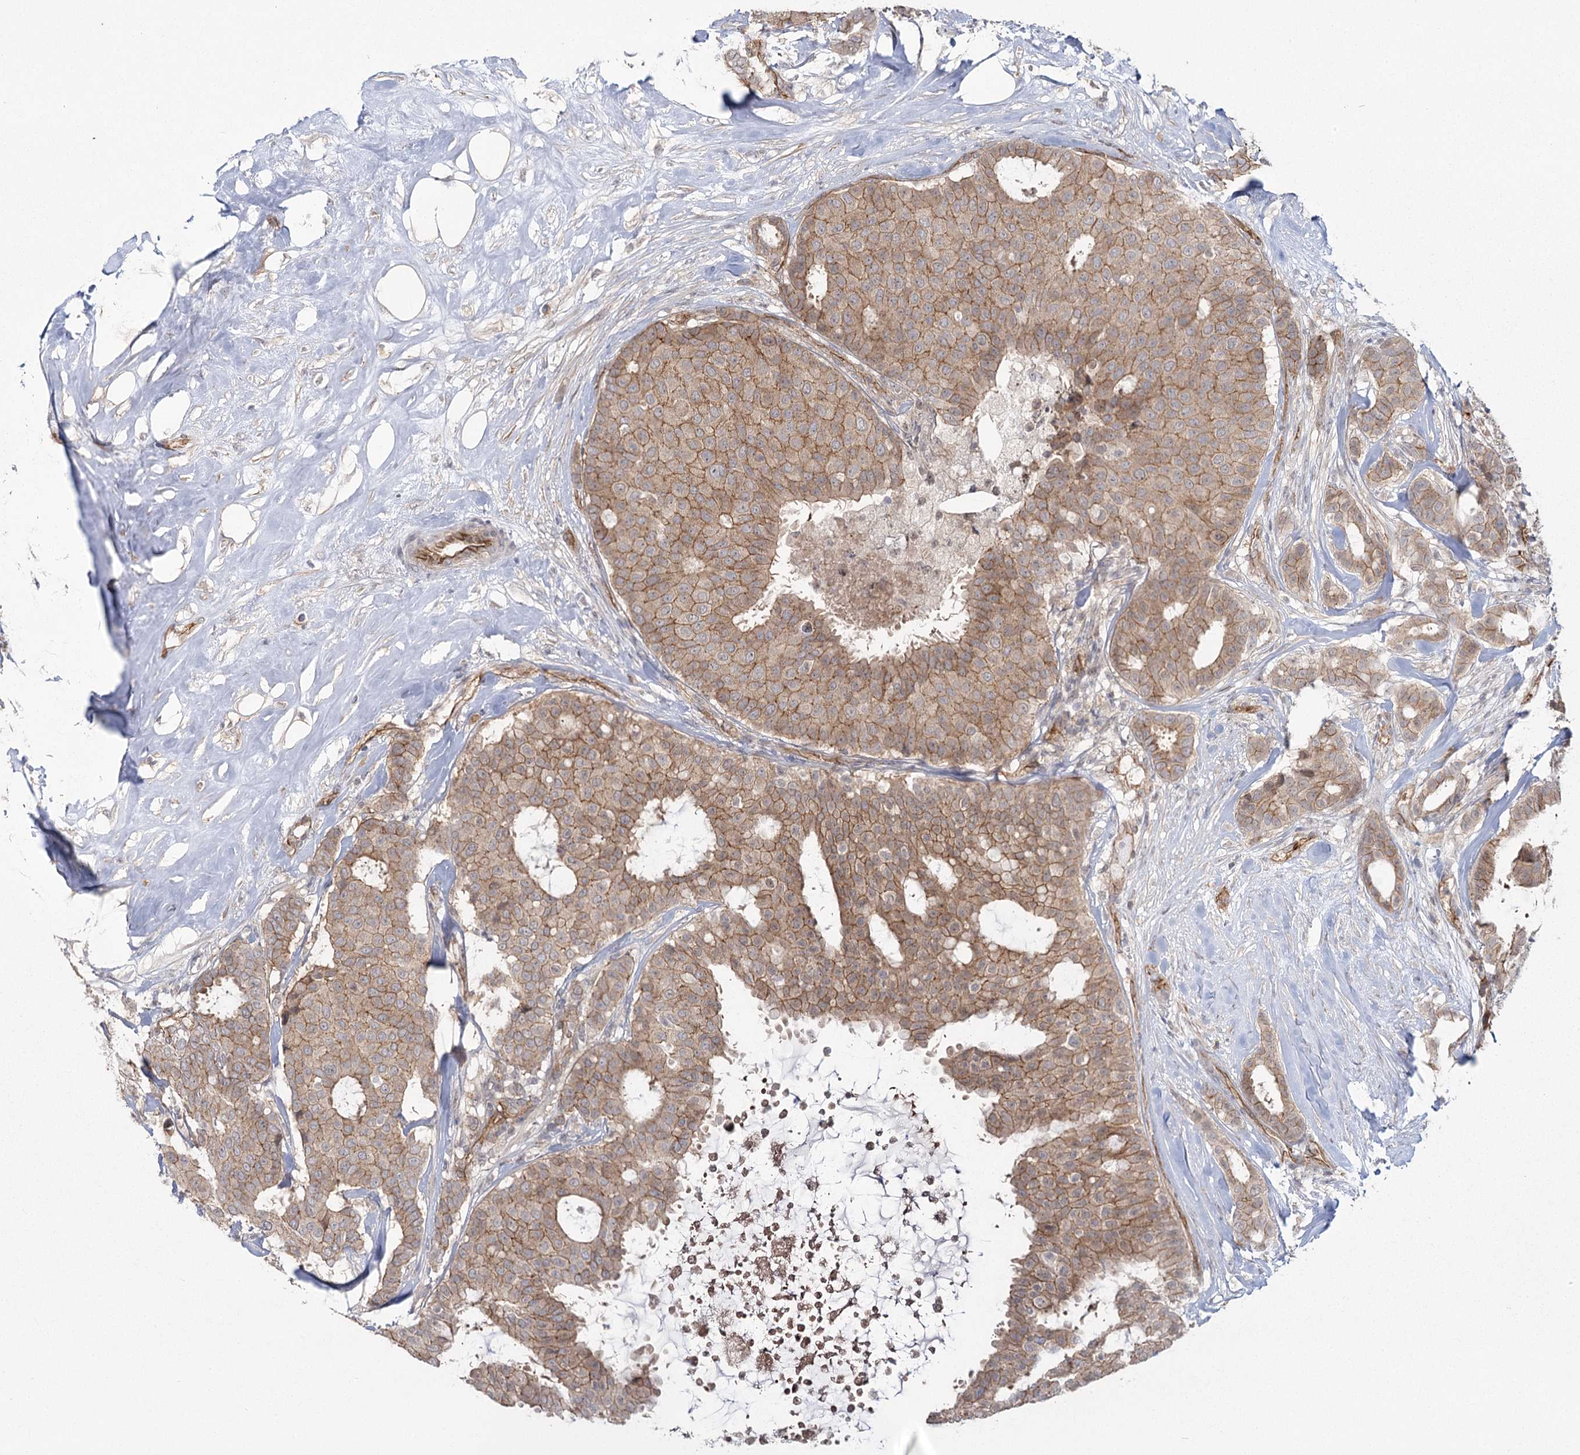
{"staining": {"intensity": "weak", "quantity": ">75%", "location": "cytoplasmic/membranous"}, "tissue": "breast cancer", "cell_type": "Tumor cells", "image_type": "cancer", "snomed": [{"axis": "morphology", "description": "Duct carcinoma"}, {"axis": "topography", "description": "Breast"}], "caption": "The photomicrograph exhibits staining of breast cancer (invasive ductal carcinoma), revealing weak cytoplasmic/membranous protein expression (brown color) within tumor cells. The staining was performed using DAB, with brown indicating positive protein expression. Nuclei are stained blue with hematoxylin.", "gene": "RPP14", "patient": {"sex": "female", "age": 75}}